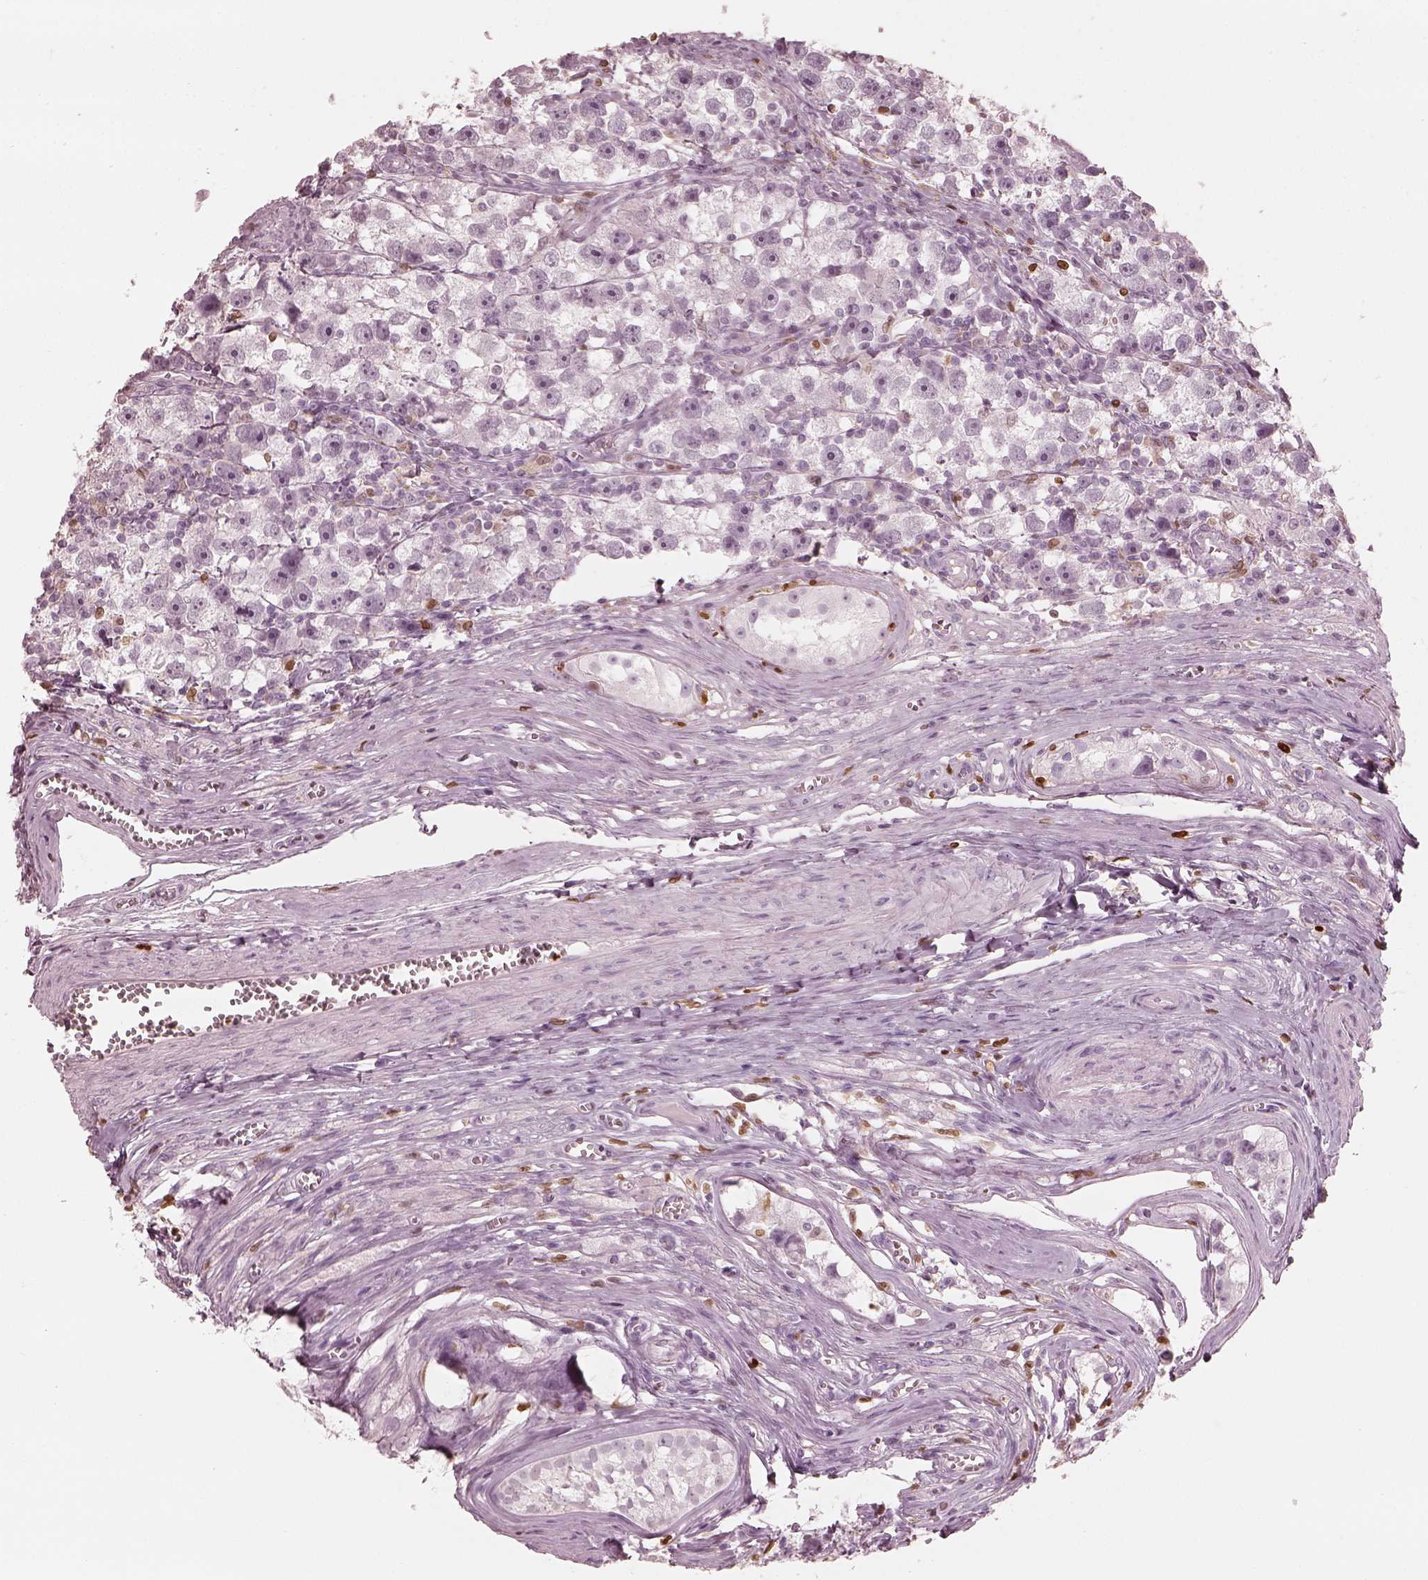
{"staining": {"intensity": "negative", "quantity": "none", "location": "none"}, "tissue": "testis cancer", "cell_type": "Tumor cells", "image_type": "cancer", "snomed": [{"axis": "morphology", "description": "Seminoma, NOS"}, {"axis": "topography", "description": "Testis"}], "caption": "Immunohistochemical staining of testis cancer reveals no significant positivity in tumor cells. Brightfield microscopy of immunohistochemistry stained with DAB (3,3'-diaminobenzidine) (brown) and hematoxylin (blue), captured at high magnification.", "gene": "ALOX5", "patient": {"sex": "male", "age": 30}}